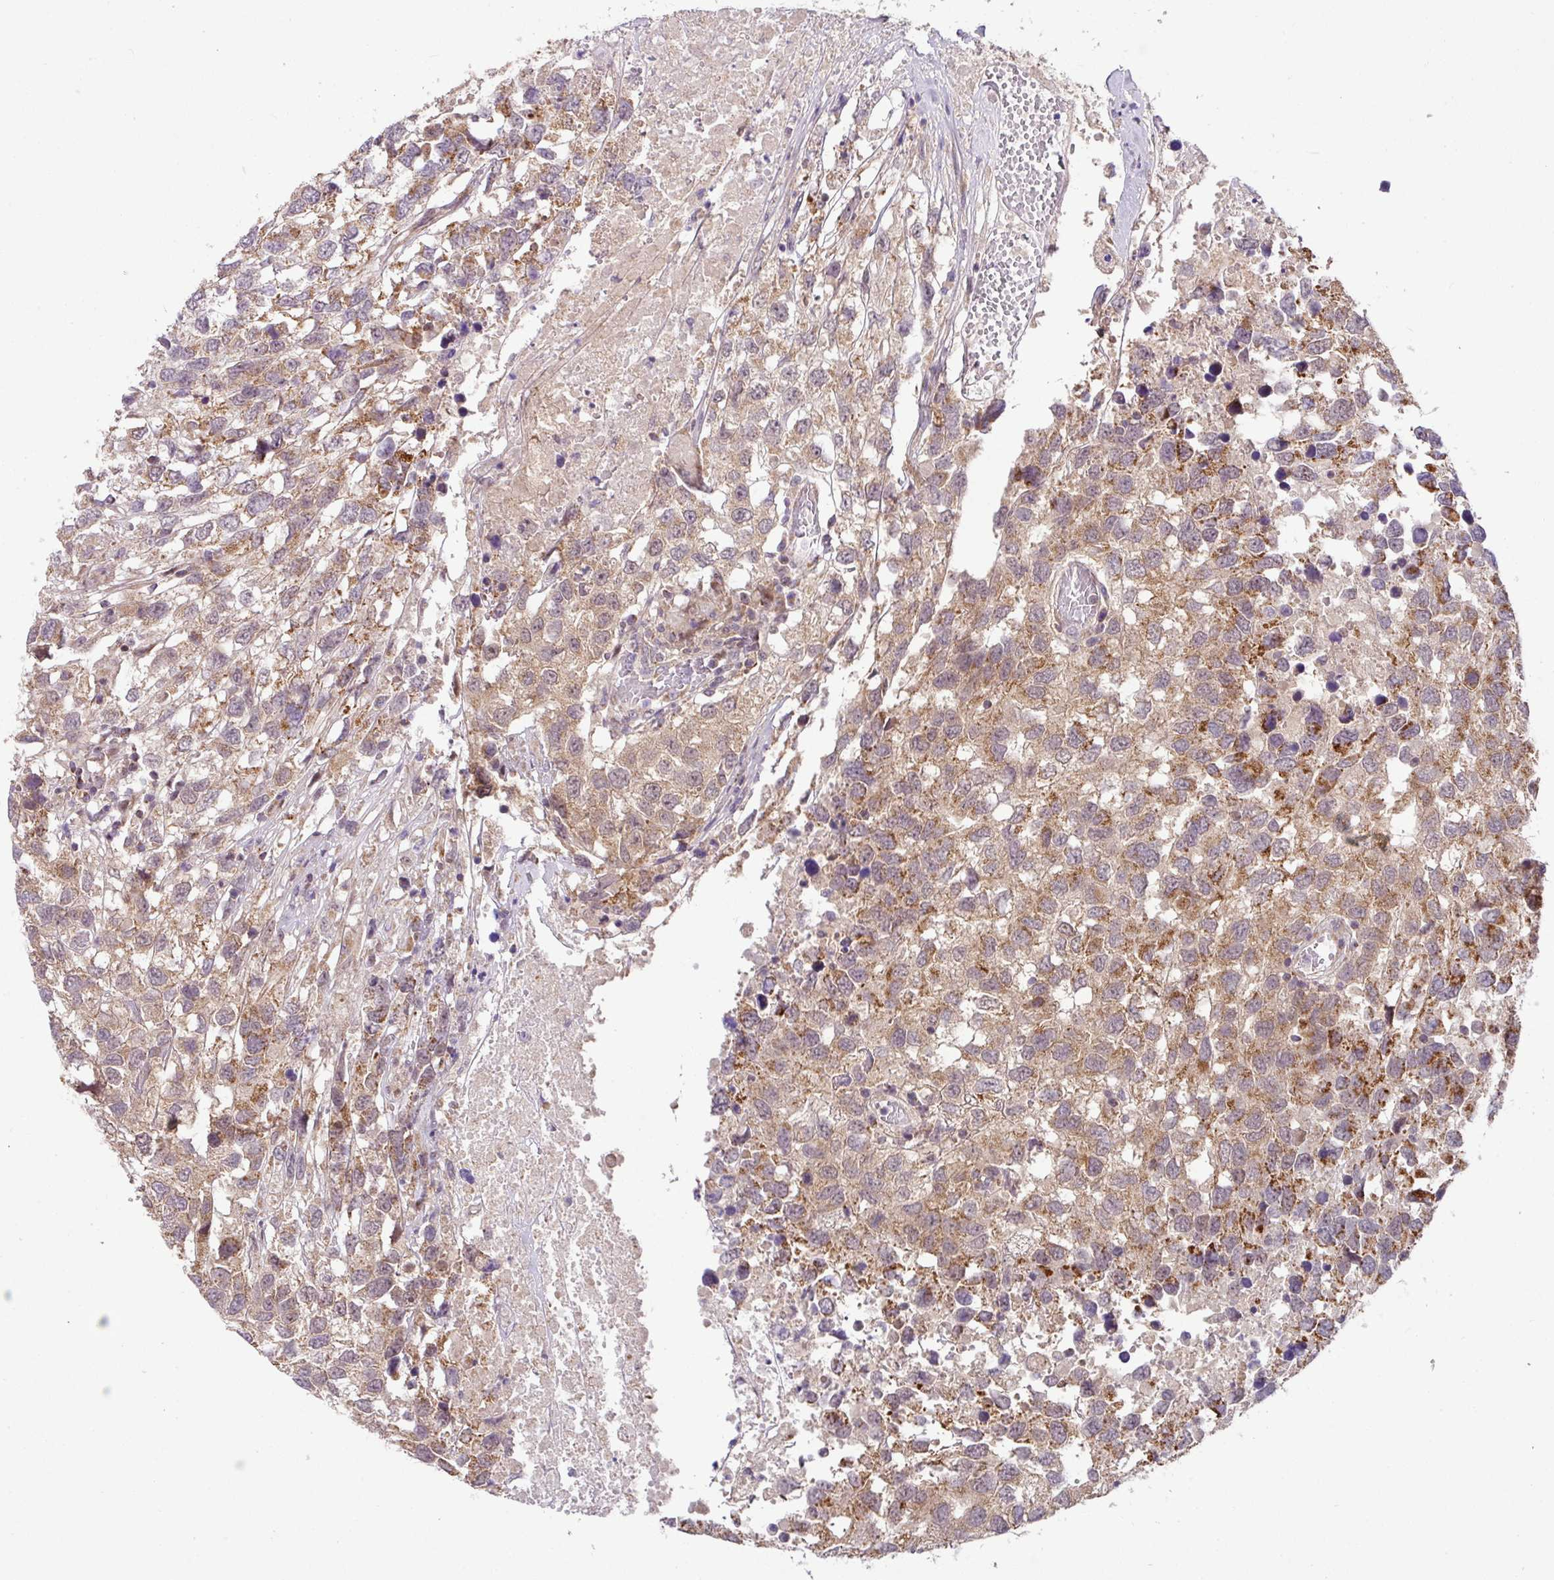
{"staining": {"intensity": "moderate", "quantity": ">75%", "location": "cytoplasmic/membranous"}, "tissue": "testis cancer", "cell_type": "Tumor cells", "image_type": "cancer", "snomed": [{"axis": "morphology", "description": "Carcinoma, Embryonal, NOS"}, {"axis": "topography", "description": "Testis"}], "caption": "Moderate cytoplasmic/membranous expression for a protein is present in about >75% of tumor cells of embryonal carcinoma (testis) using immunohistochemistry.", "gene": "SARS2", "patient": {"sex": "male", "age": 83}}